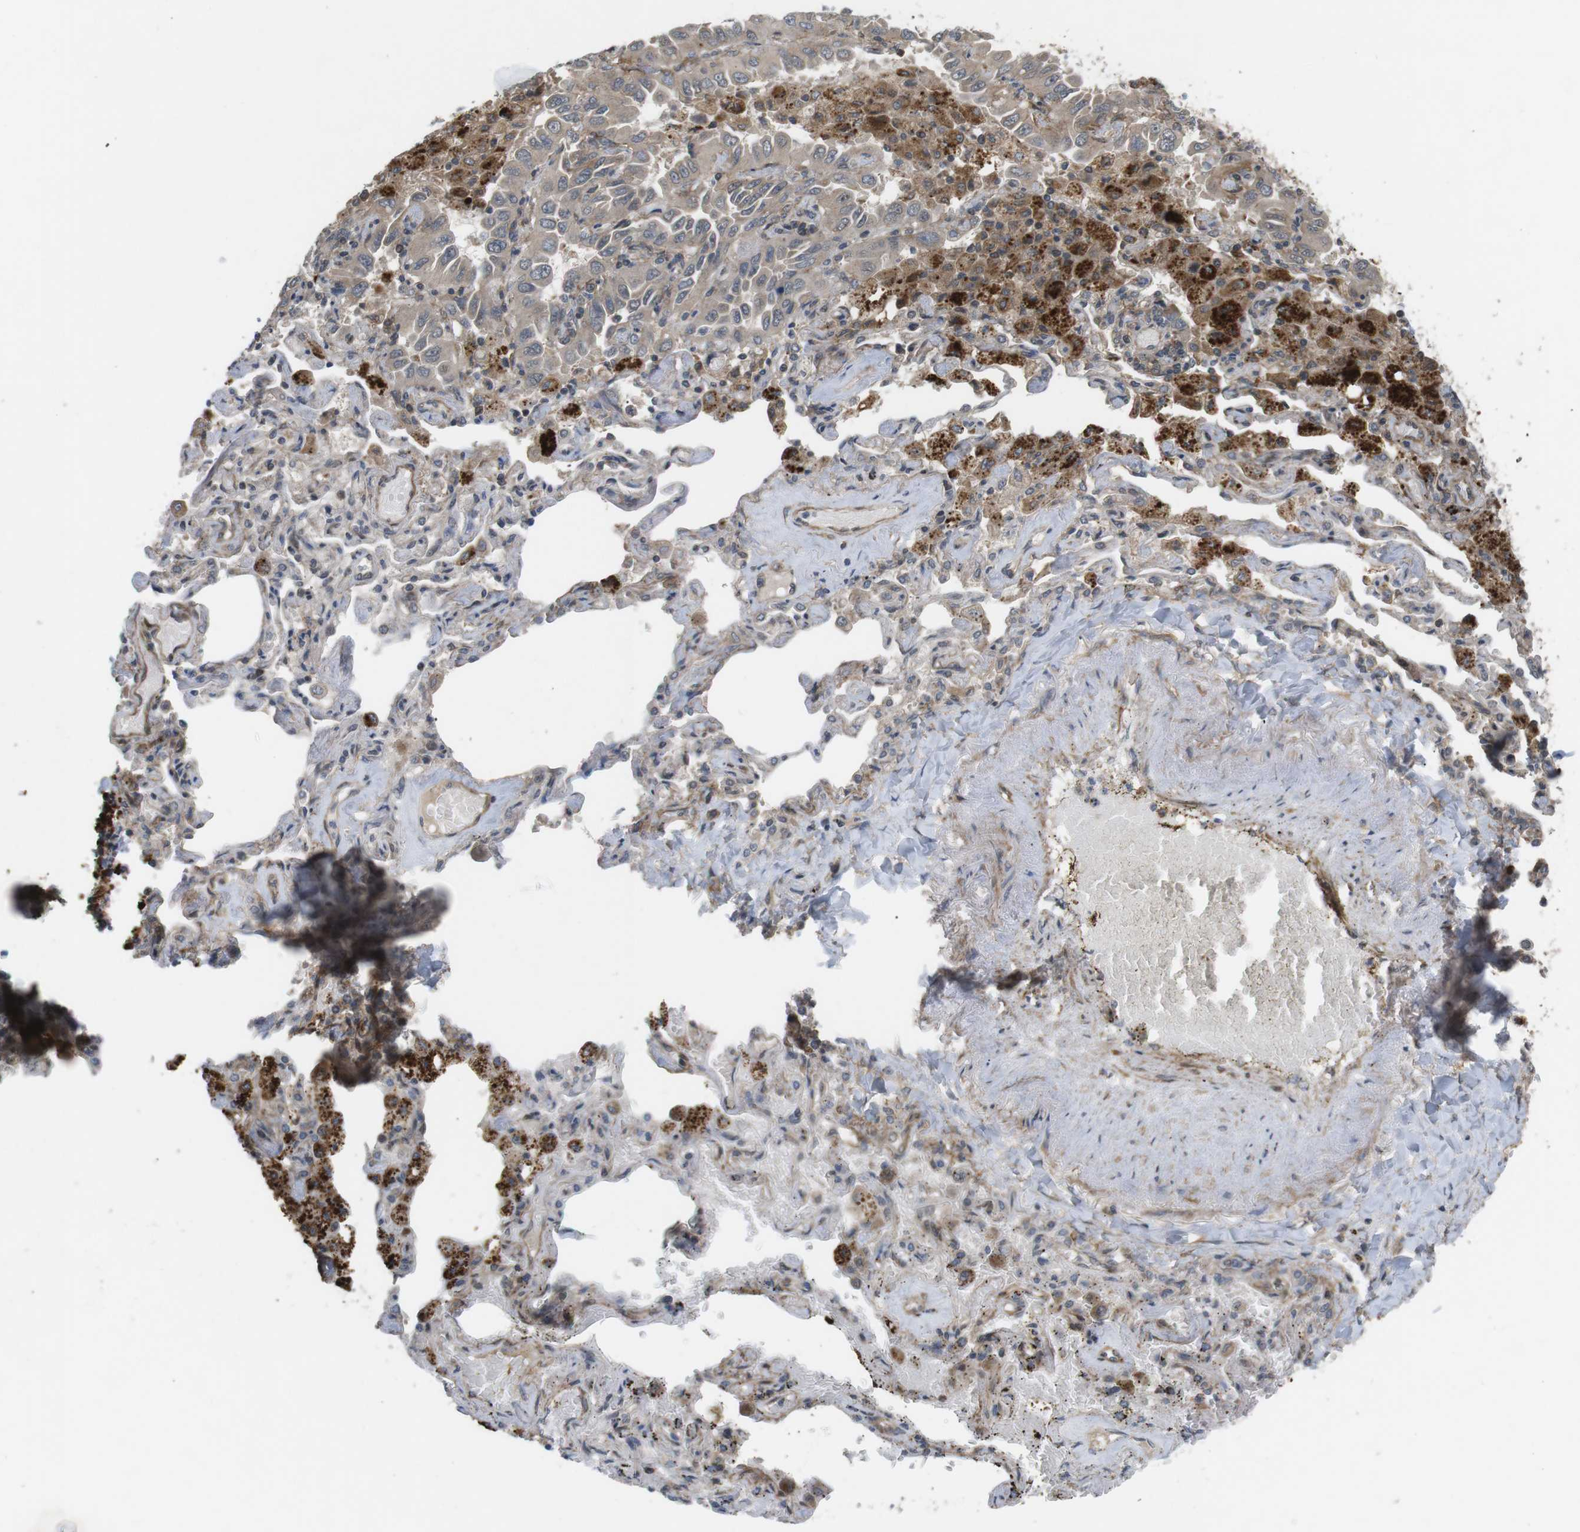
{"staining": {"intensity": "weak", "quantity": ">75%", "location": "cytoplasmic/membranous"}, "tissue": "lung cancer", "cell_type": "Tumor cells", "image_type": "cancer", "snomed": [{"axis": "morphology", "description": "Adenocarcinoma, NOS"}, {"axis": "topography", "description": "Lung"}], "caption": "Brown immunohistochemical staining in lung adenocarcinoma exhibits weak cytoplasmic/membranous expression in approximately >75% of tumor cells.", "gene": "KANK2", "patient": {"sex": "male", "age": 64}}